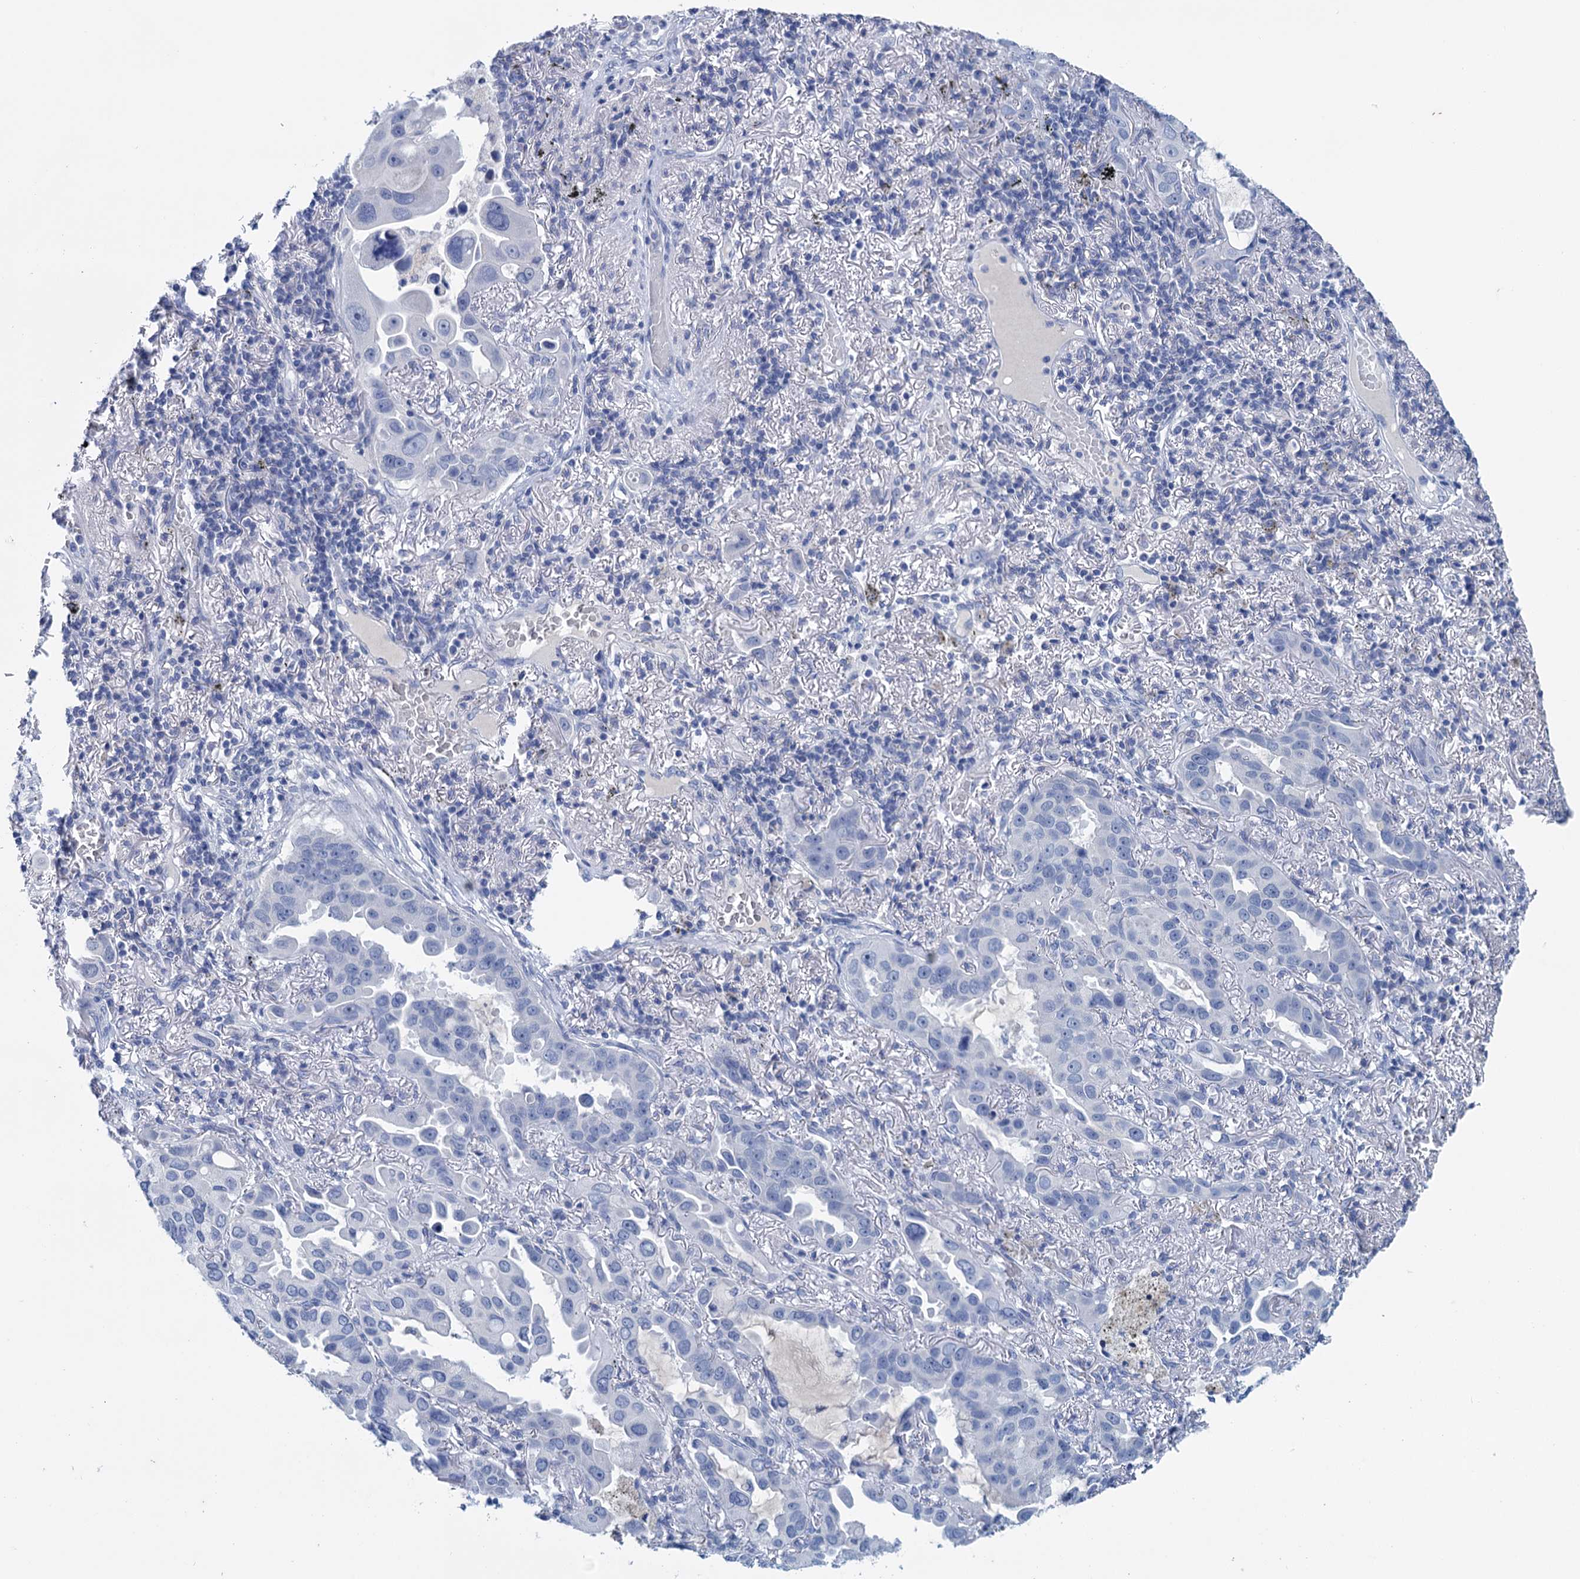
{"staining": {"intensity": "negative", "quantity": "none", "location": "none"}, "tissue": "lung cancer", "cell_type": "Tumor cells", "image_type": "cancer", "snomed": [{"axis": "morphology", "description": "Adenocarcinoma, NOS"}, {"axis": "topography", "description": "Lung"}], "caption": "A micrograph of human lung adenocarcinoma is negative for staining in tumor cells.", "gene": "MYOZ3", "patient": {"sex": "male", "age": 64}}